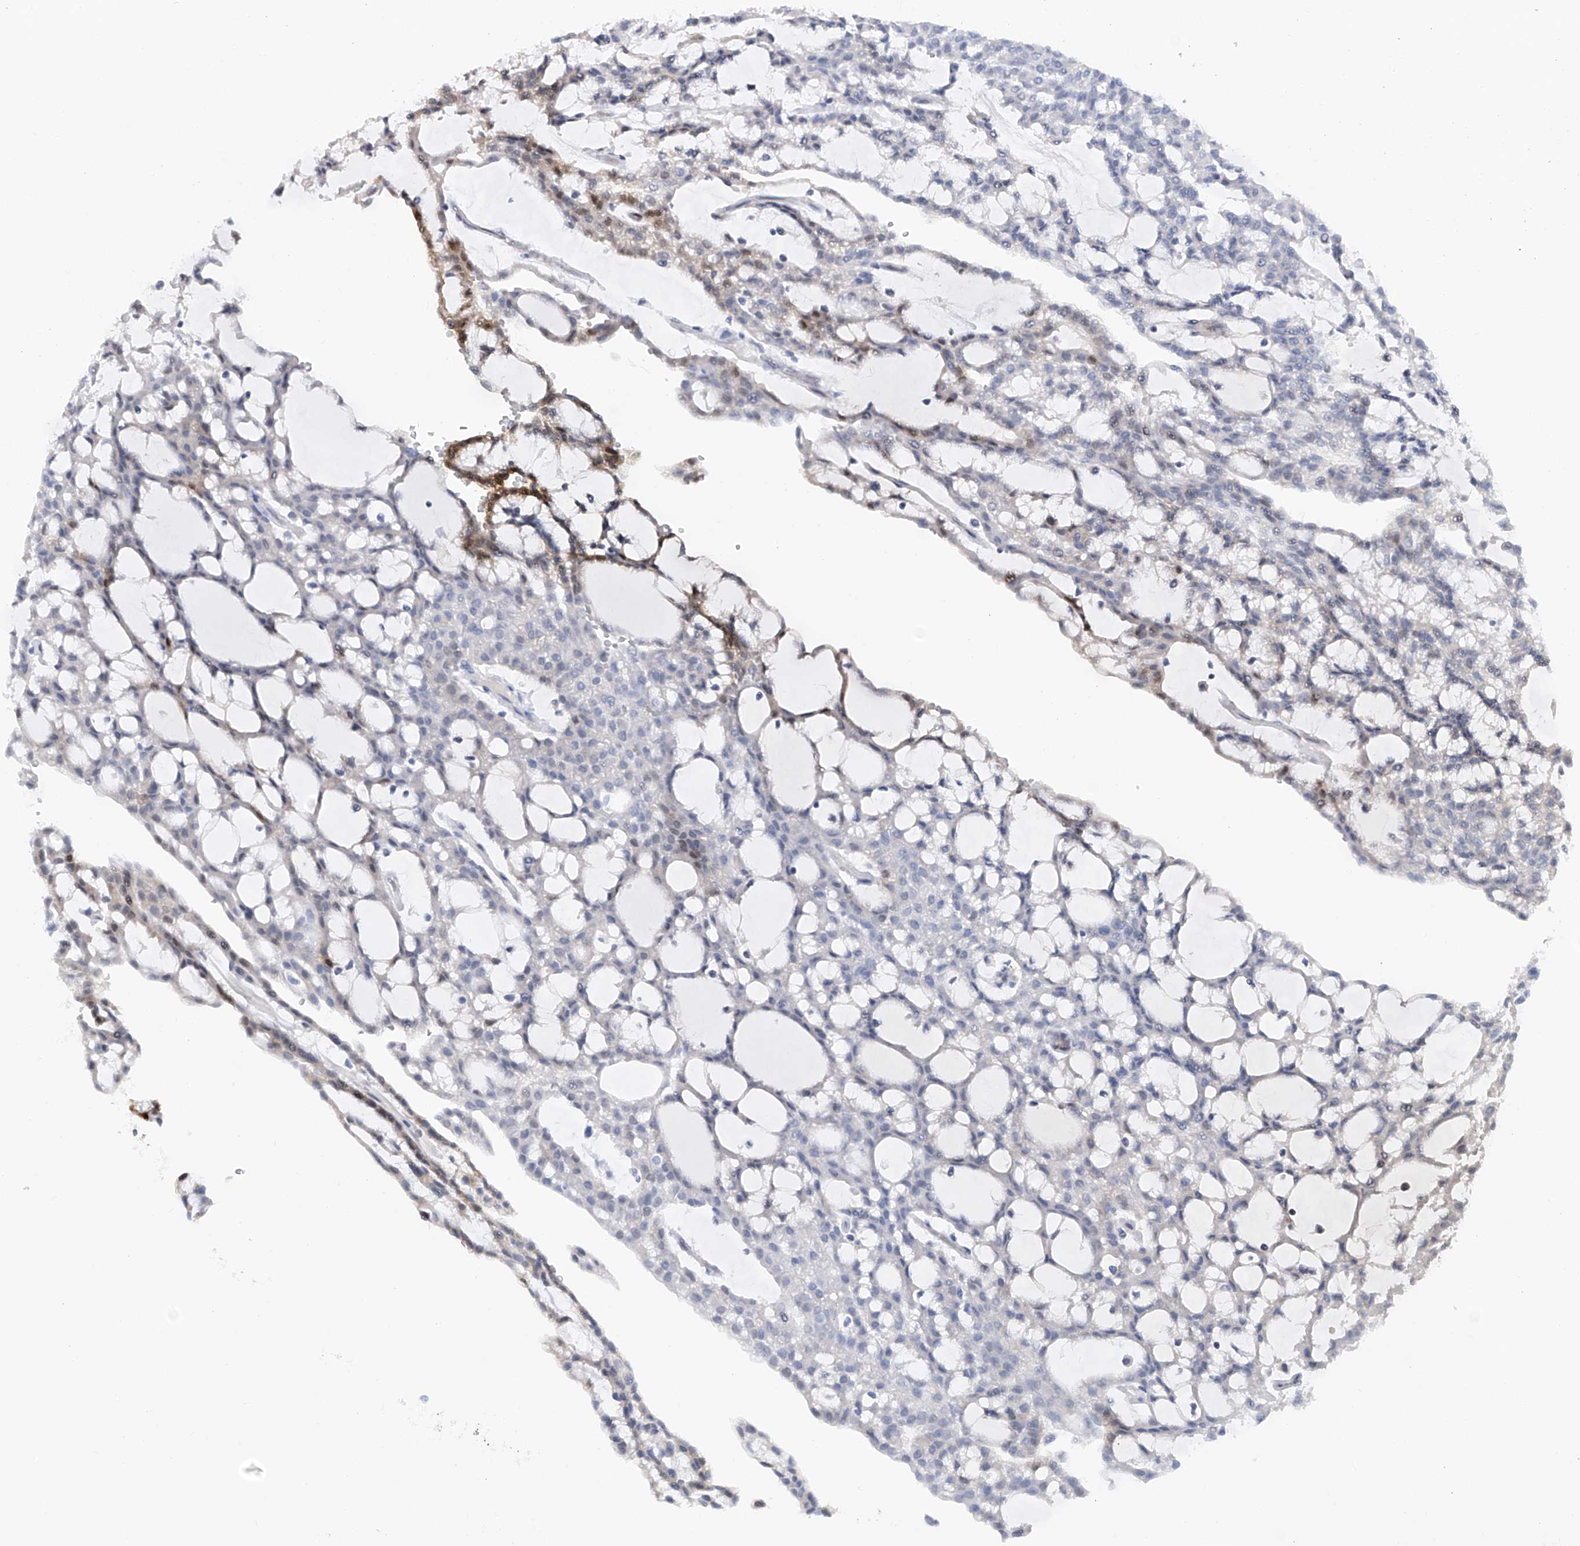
{"staining": {"intensity": "moderate", "quantity": "<25%", "location": "nuclear"}, "tissue": "renal cancer", "cell_type": "Tumor cells", "image_type": "cancer", "snomed": [{"axis": "morphology", "description": "Adenocarcinoma, NOS"}, {"axis": "topography", "description": "Kidney"}], "caption": "Immunohistochemical staining of renal cancer demonstrates moderate nuclear protein expression in approximately <25% of tumor cells.", "gene": "PHF20", "patient": {"sex": "male", "age": 63}}